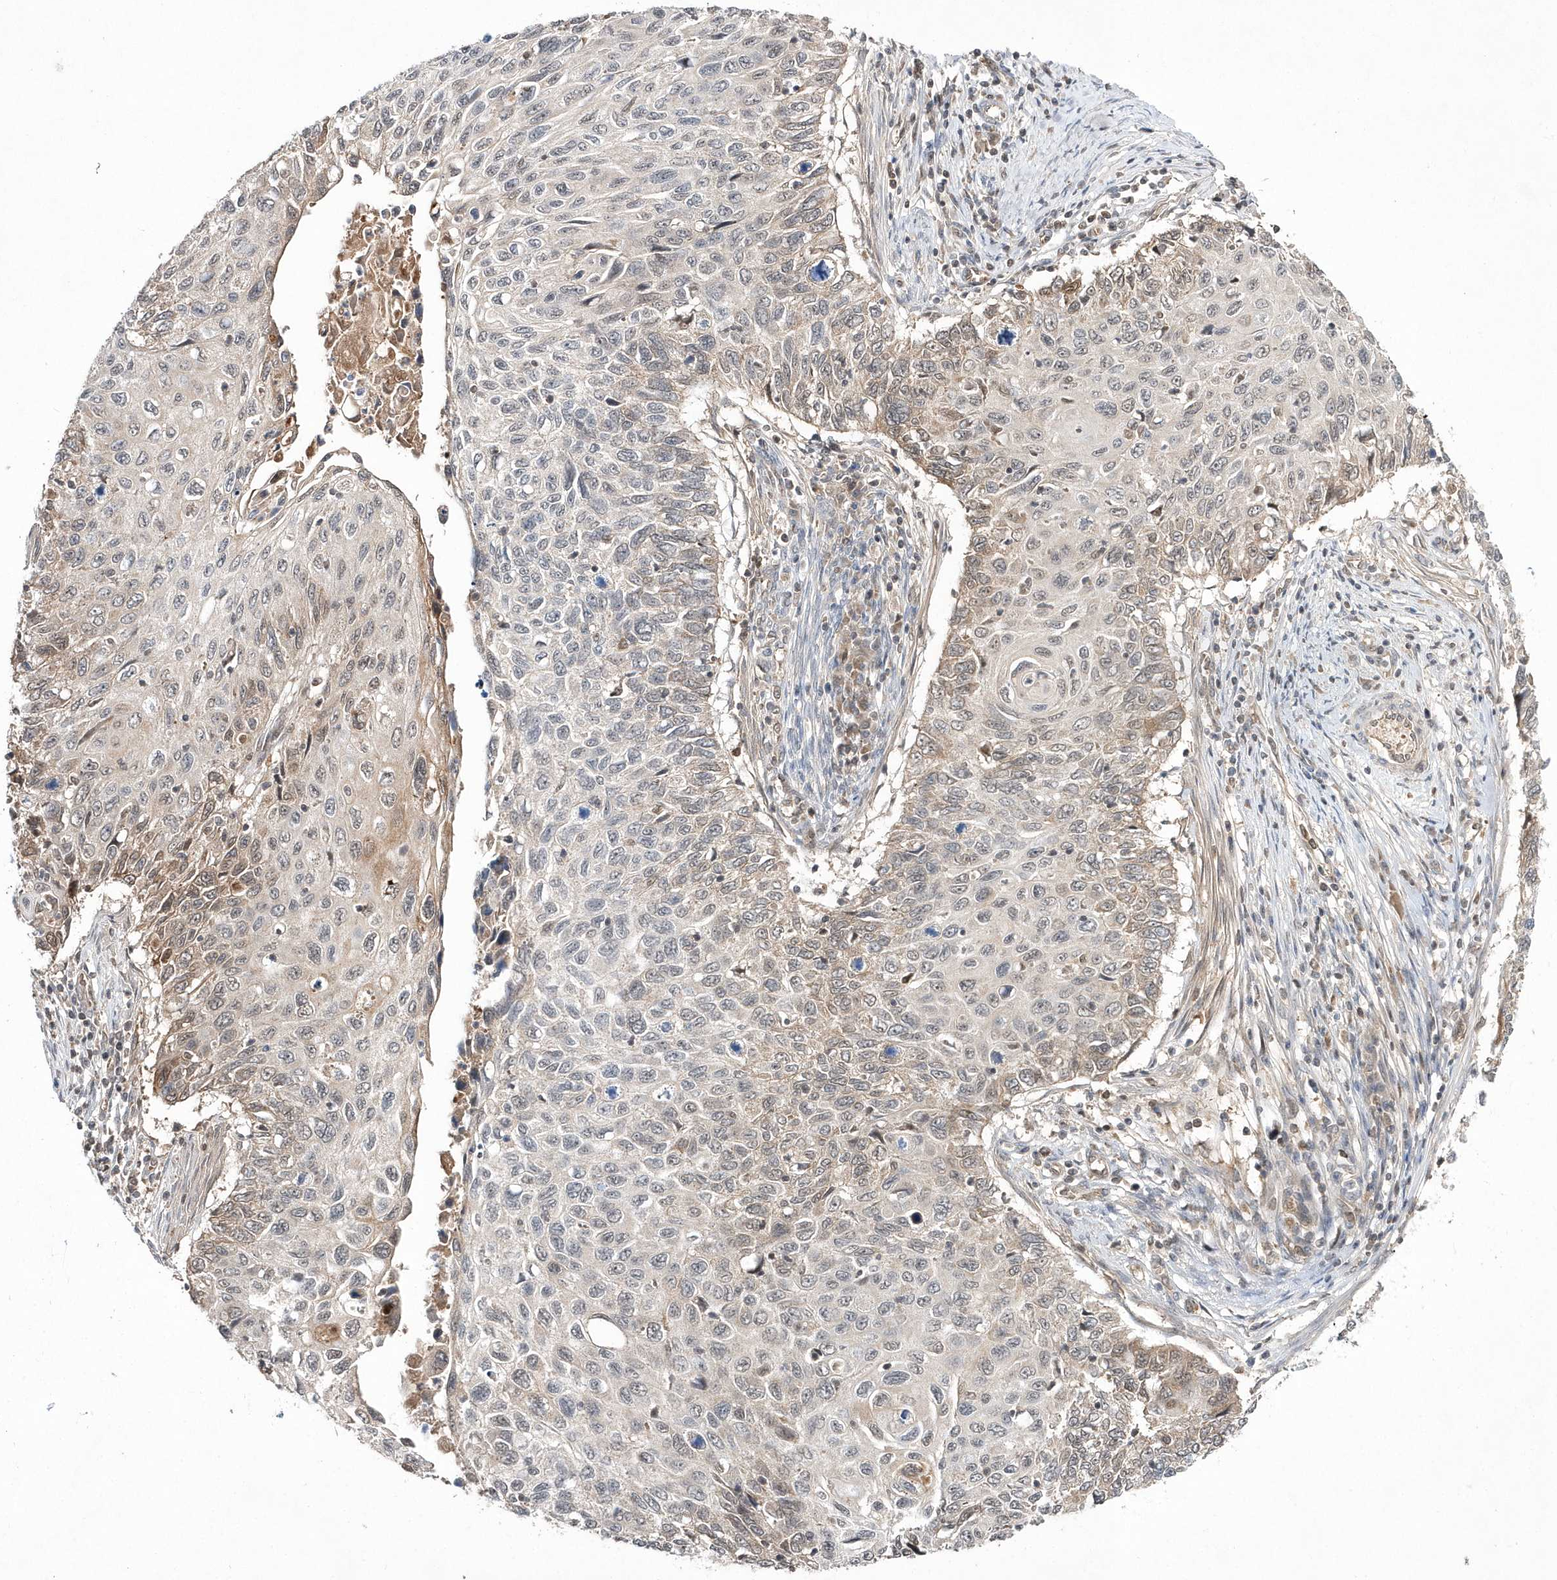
{"staining": {"intensity": "moderate", "quantity": "<25%", "location": "cytoplasmic/membranous"}, "tissue": "cervical cancer", "cell_type": "Tumor cells", "image_type": "cancer", "snomed": [{"axis": "morphology", "description": "Squamous cell carcinoma, NOS"}, {"axis": "topography", "description": "Cervix"}], "caption": "Tumor cells reveal low levels of moderate cytoplasmic/membranous staining in about <25% of cells in cervical cancer (squamous cell carcinoma).", "gene": "TMEM132B", "patient": {"sex": "female", "age": 70}}